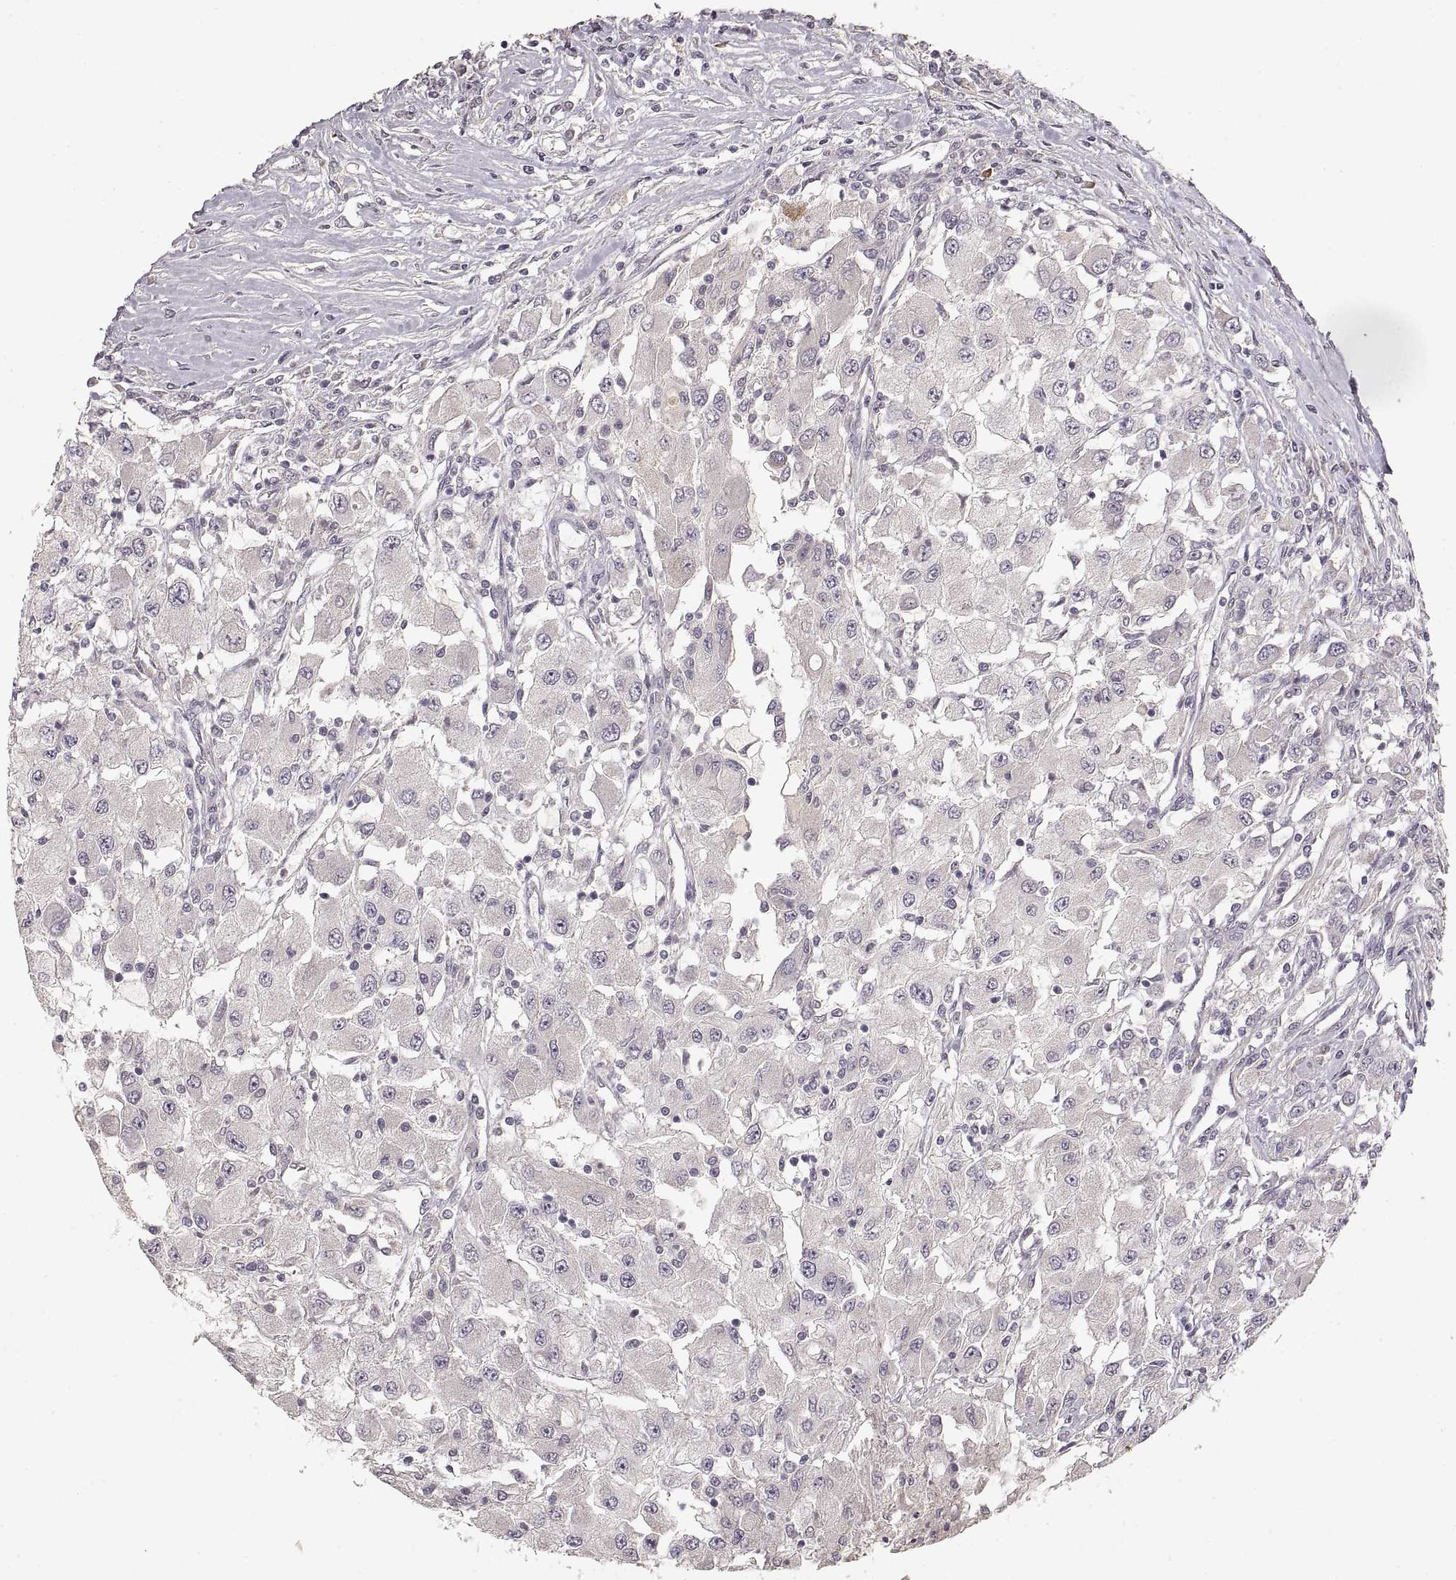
{"staining": {"intensity": "negative", "quantity": "none", "location": "none"}, "tissue": "renal cancer", "cell_type": "Tumor cells", "image_type": "cancer", "snomed": [{"axis": "morphology", "description": "Adenocarcinoma, NOS"}, {"axis": "topography", "description": "Kidney"}], "caption": "An IHC micrograph of renal cancer is shown. There is no staining in tumor cells of renal cancer.", "gene": "LAMC2", "patient": {"sex": "female", "age": 67}}